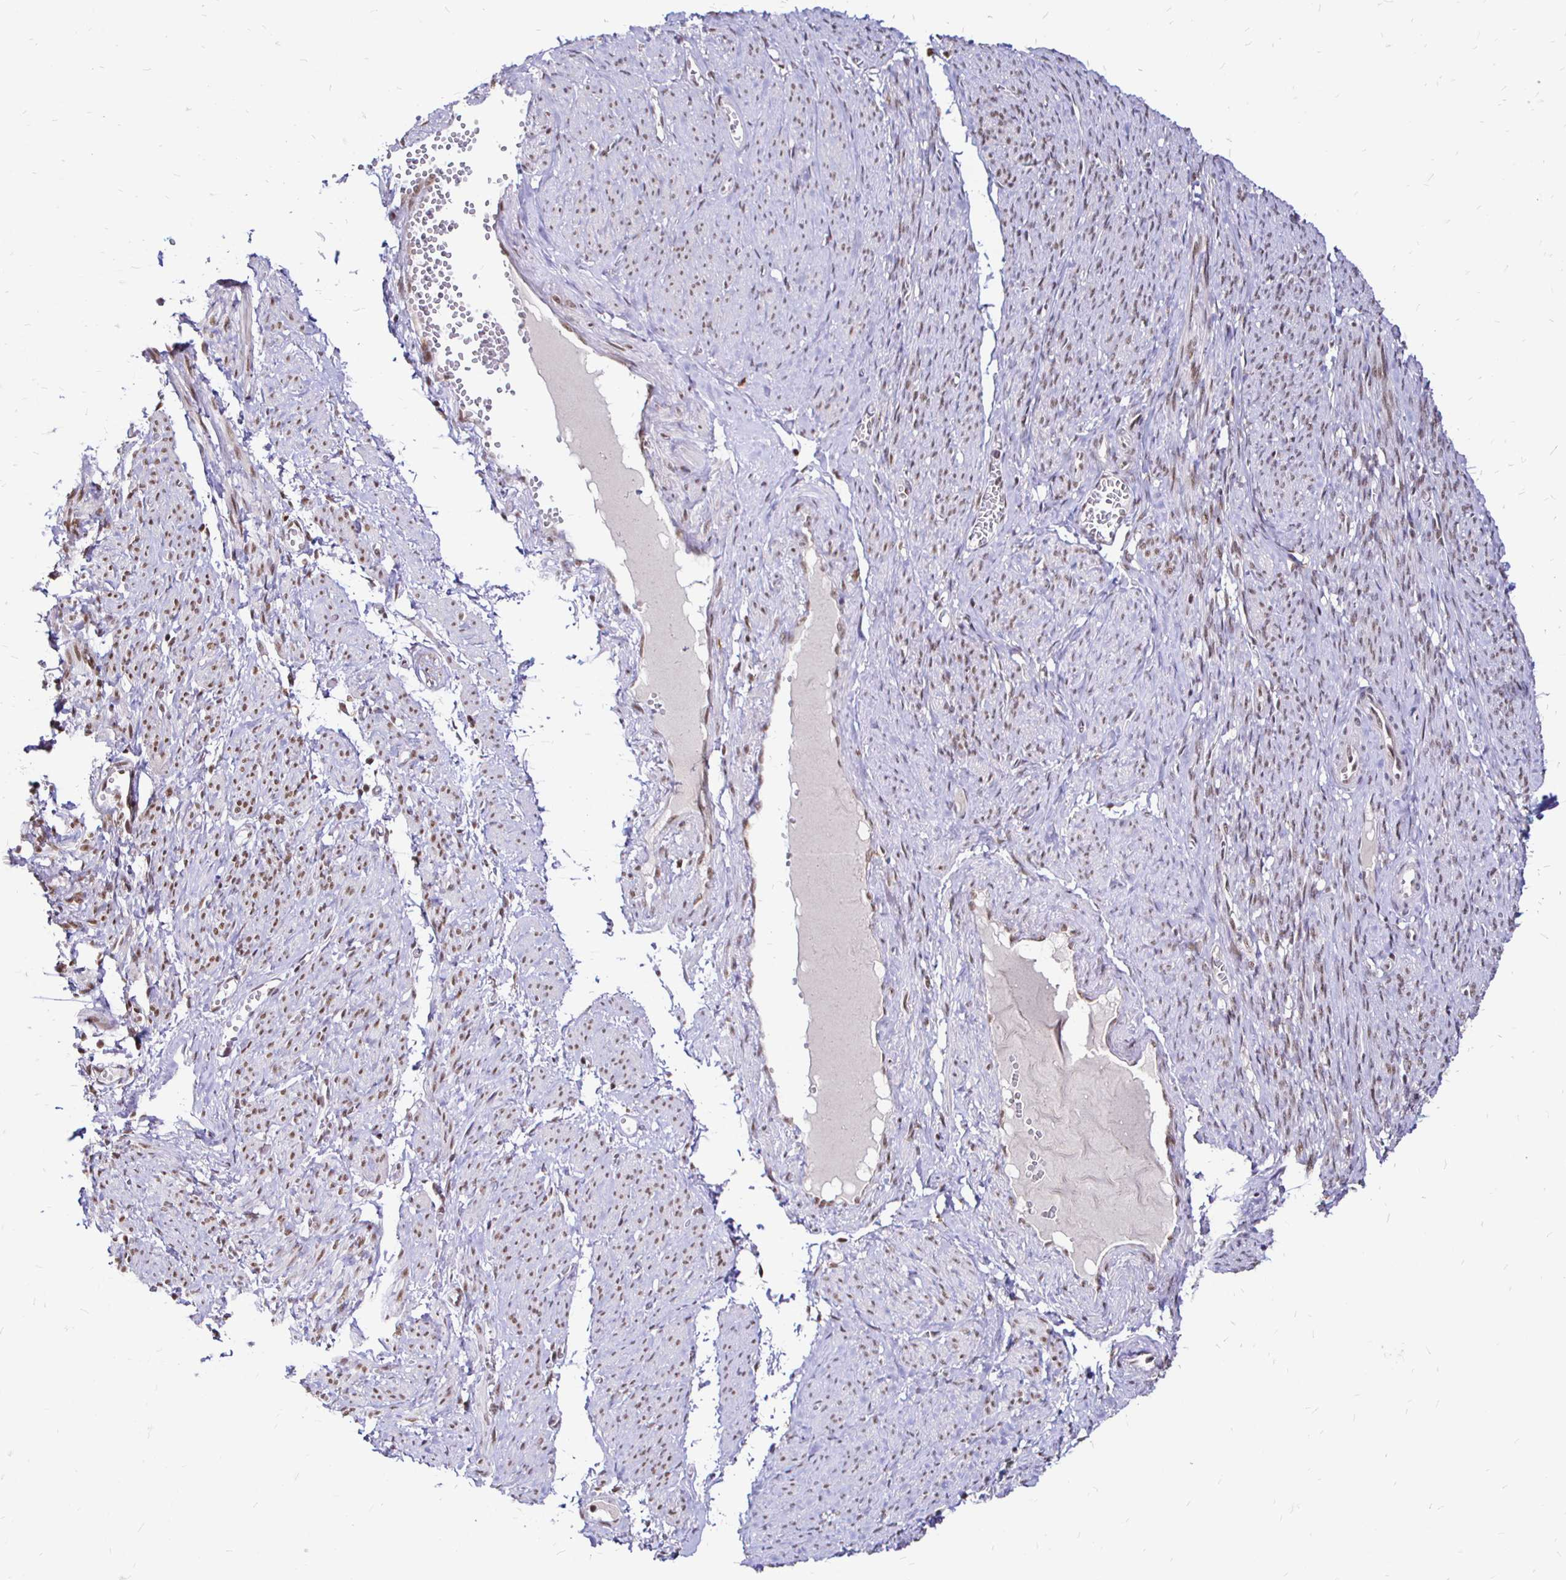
{"staining": {"intensity": "moderate", "quantity": ">75%", "location": "nuclear"}, "tissue": "smooth muscle", "cell_type": "Smooth muscle cells", "image_type": "normal", "snomed": [{"axis": "morphology", "description": "Normal tissue, NOS"}, {"axis": "topography", "description": "Smooth muscle"}], "caption": "Immunohistochemistry micrograph of benign human smooth muscle stained for a protein (brown), which exhibits medium levels of moderate nuclear expression in about >75% of smooth muscle cells.", "gene": "SIN3A", "patient": {"sex": "female", "age": 65}}